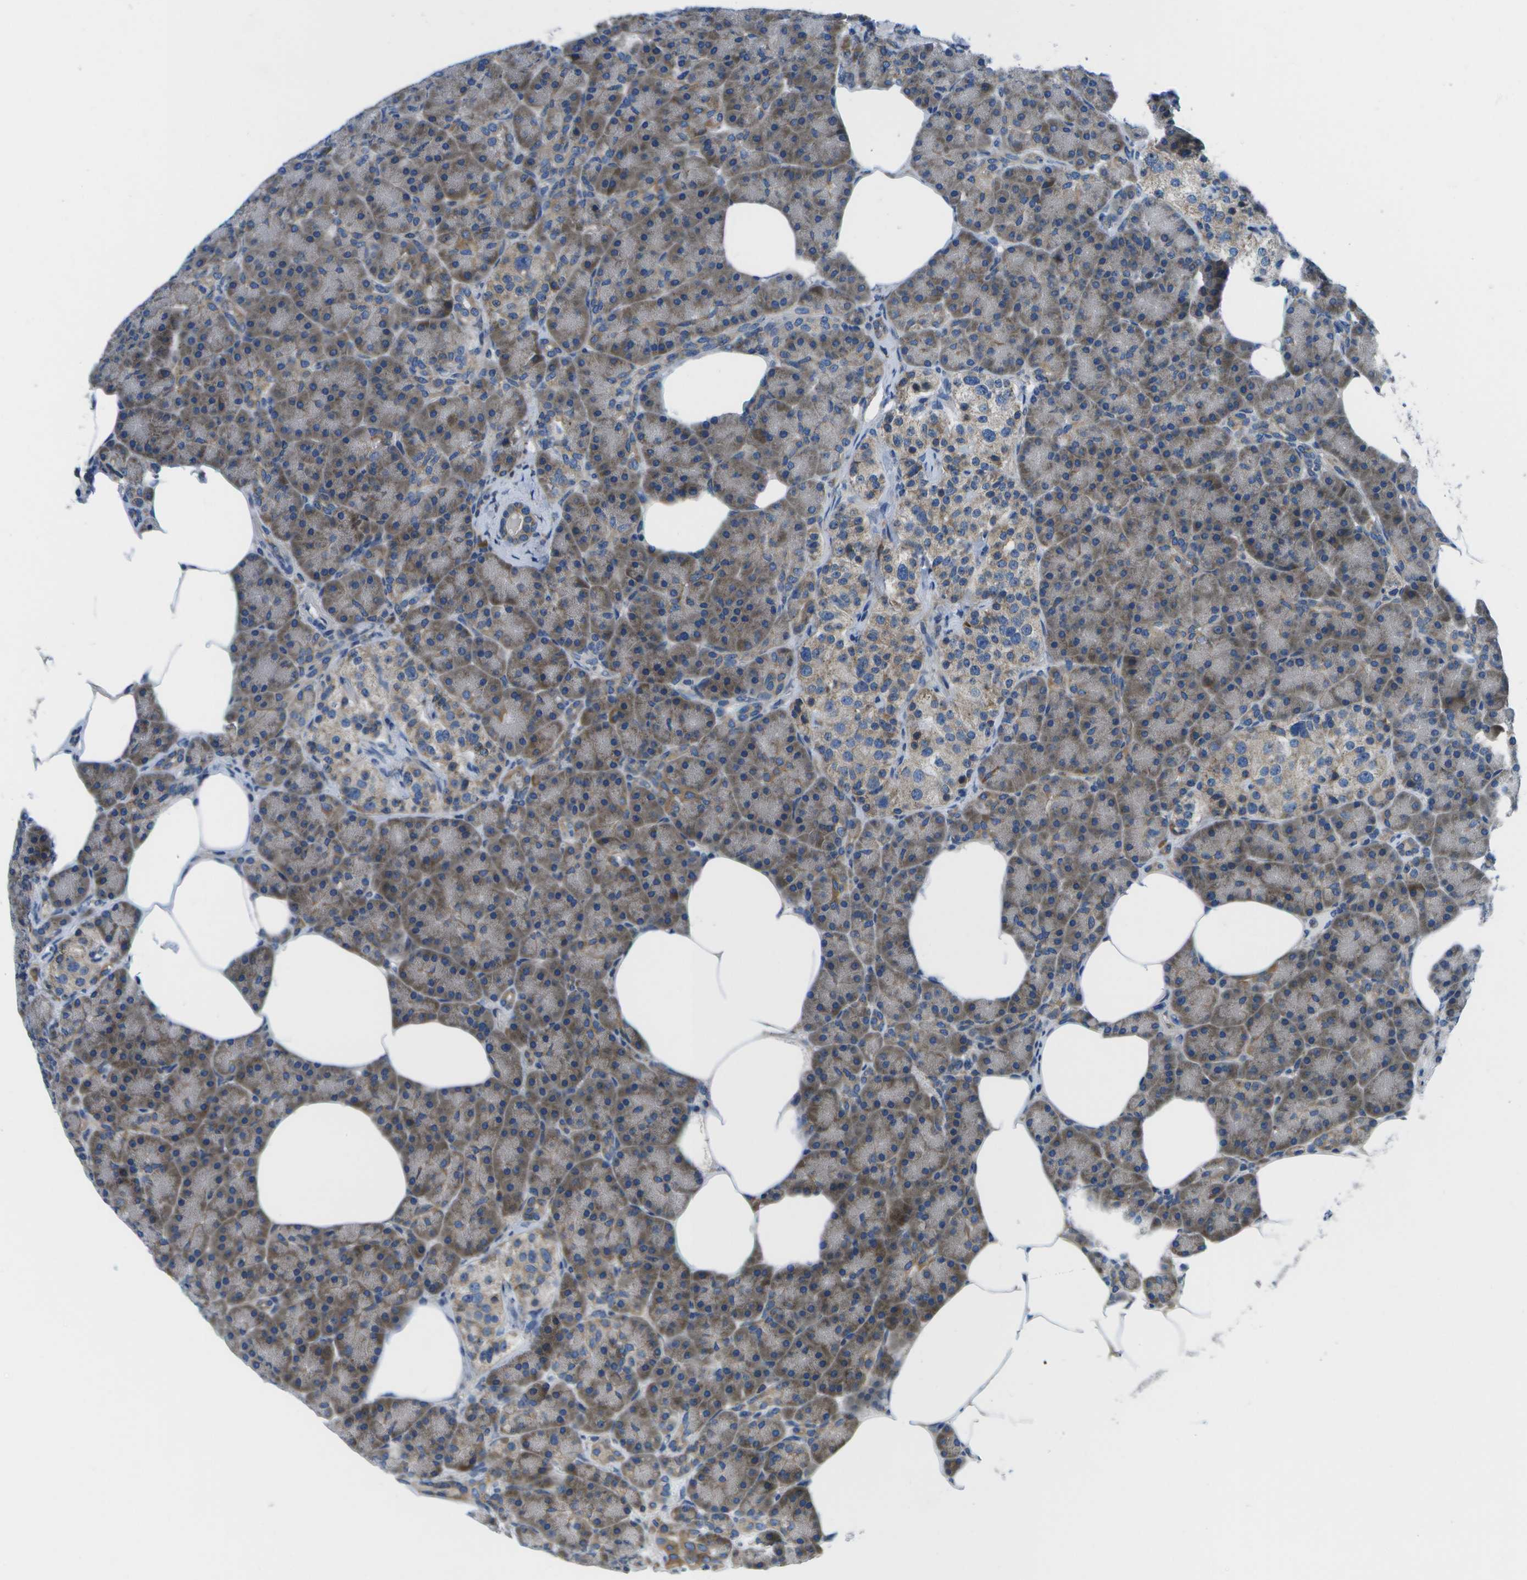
{"staining": {"intensity": "moderate", "quantity": ">75%", "location": "cytoplasmic/membranous"}, "tissue": "pancreas", "cell_type": "Exocrine glandular cells", "image_type": "normal", "snomed": [{"axis": "morphology", "description": "Normal tissue, NOS"}, {"axis": "topography", "description": "Pancreas"}], "caption": "Approximately >75% of exocrine glandular cells in benign pancreas reveal moderate cytoplasmic/membranous protein expression as visualized by brown immunohistochemical staining.", "gene": "GDF5", "patient": {"sex": "female", "age": 70}}